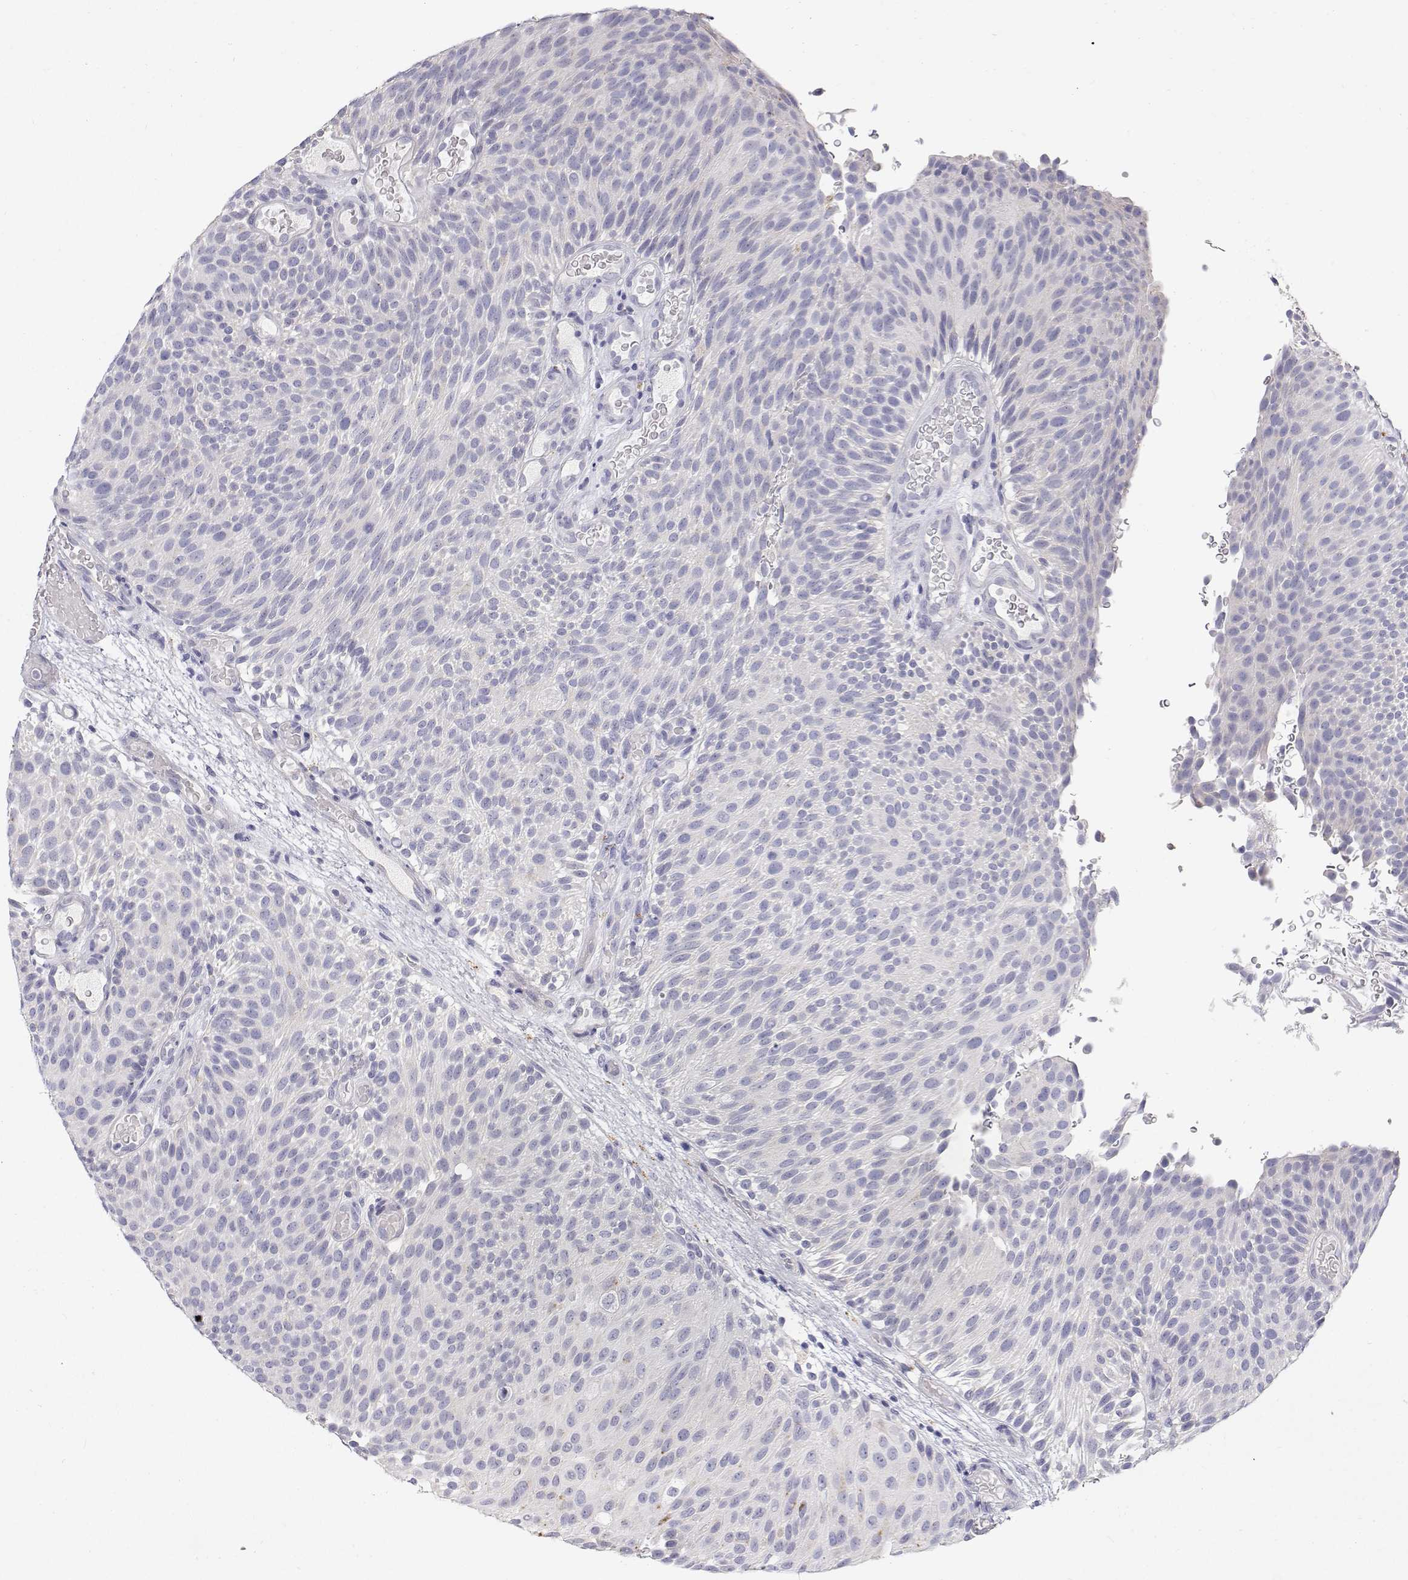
{"staining": {"intensity": "negative", "quantity": "none", "location": "none"}, "tissue": "urothelial cancer", "cell_type": "Tumor cells", "image_type": "cancer", "snomed": [{"axis": "morphology", "description": "Urothelial carcinoma, Low grade"}, {"axis": "topography", "description": "Urinary bladder"}], "caption": "The immunohistochemistry image has no significant positivity in tumor cells of urothelial cancer tissue.", "gene": "NCR2", "patient": {"sex": "male", "age": 78}}